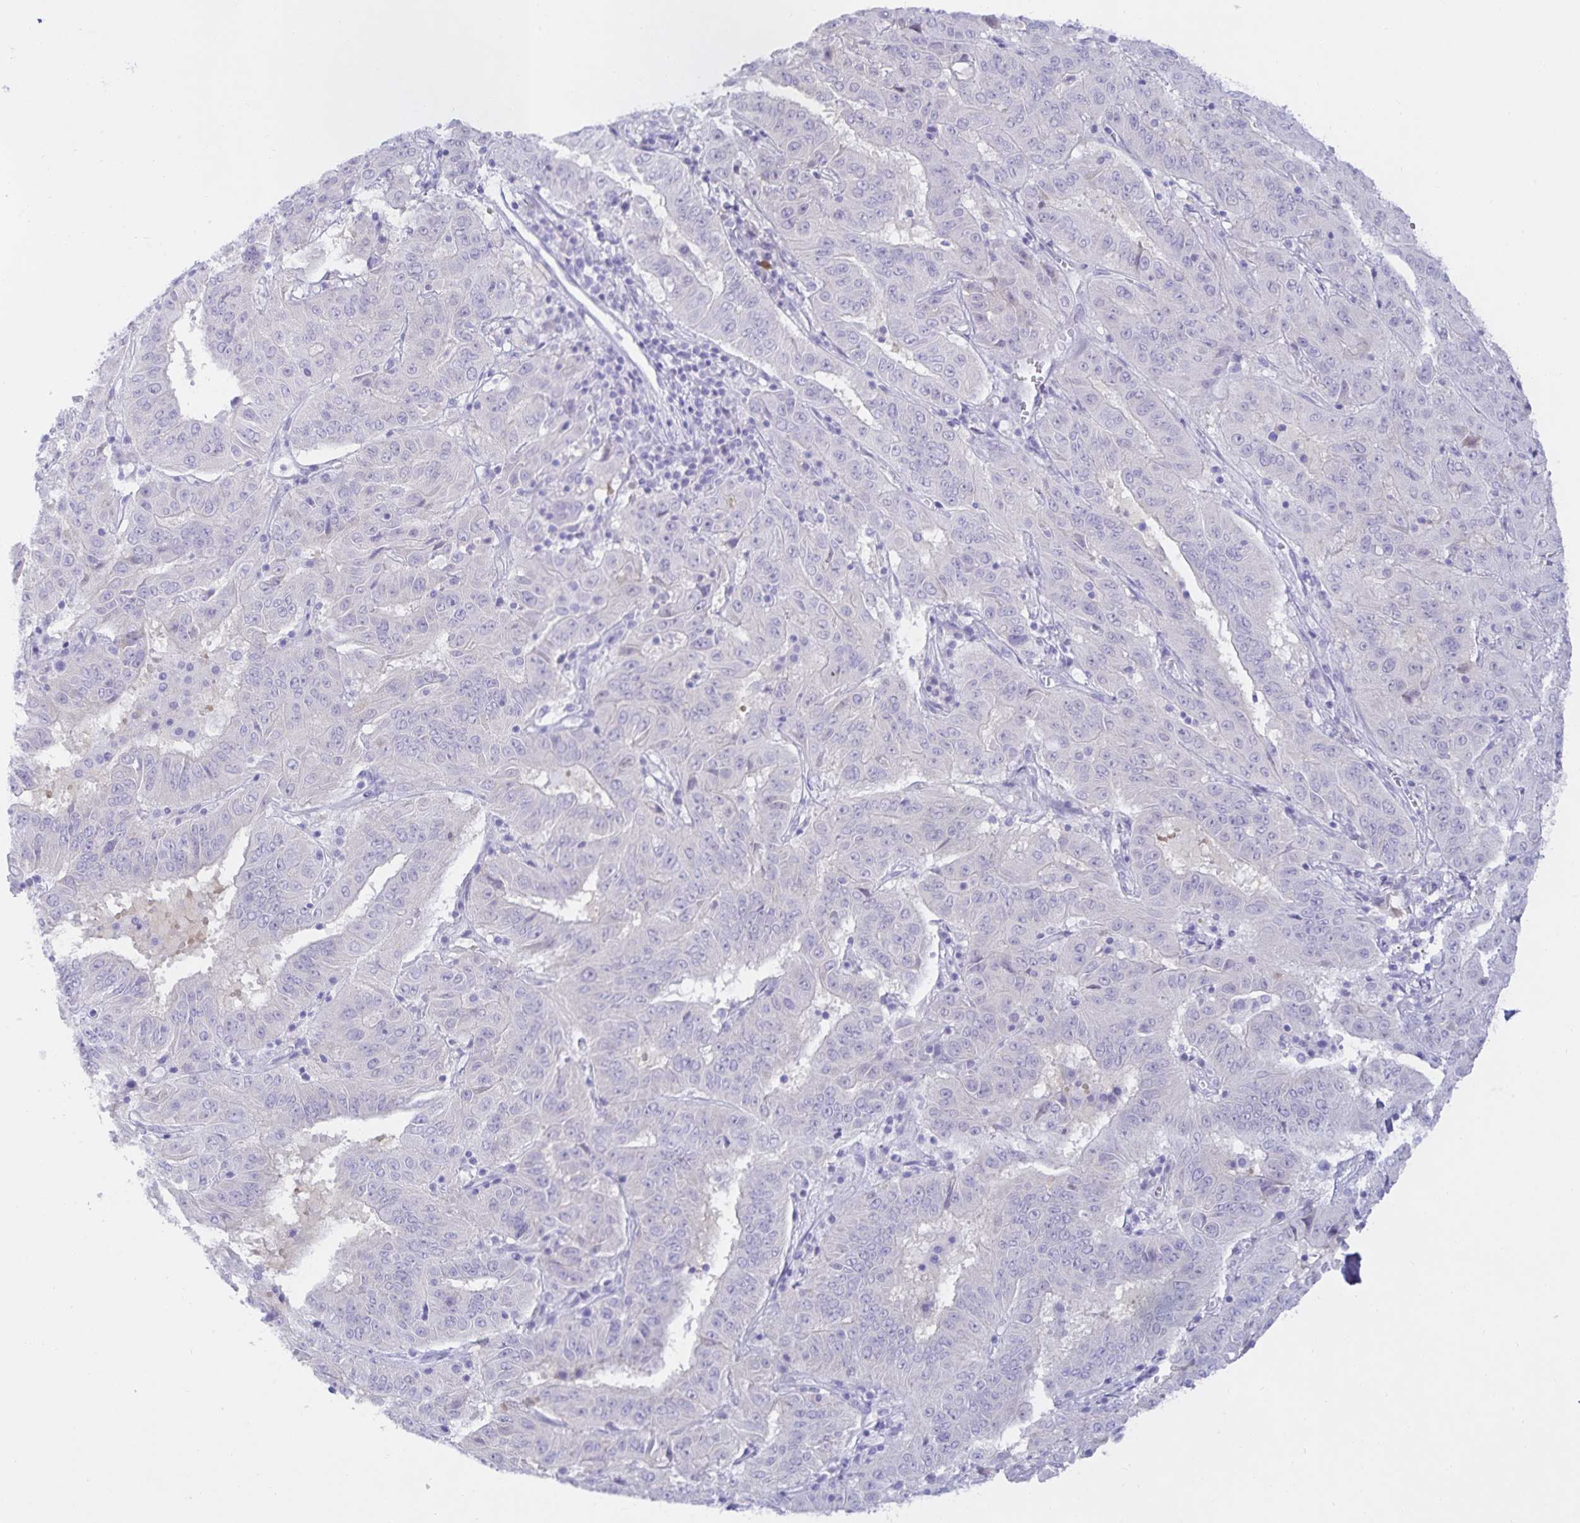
{"staining": {"intensity": "negative", "quantity": "none", "location": "none"}, "tissue": "pancreatic cancer", "cell_type": "Tumor cells", "image_type": "cancer", "snomed": [{"axis": "morphology", "description": "Adenocarcinoma, NOS"}, {"axis": "topography", "description": "Pancreas"}], "caption": "Adenocarcinoma (pancreatic) was stained to show a protein in brown. There is no significant positivity in tumor cells.", "gene": "MON2", "patient": {"sex": "male", "age": 63}}